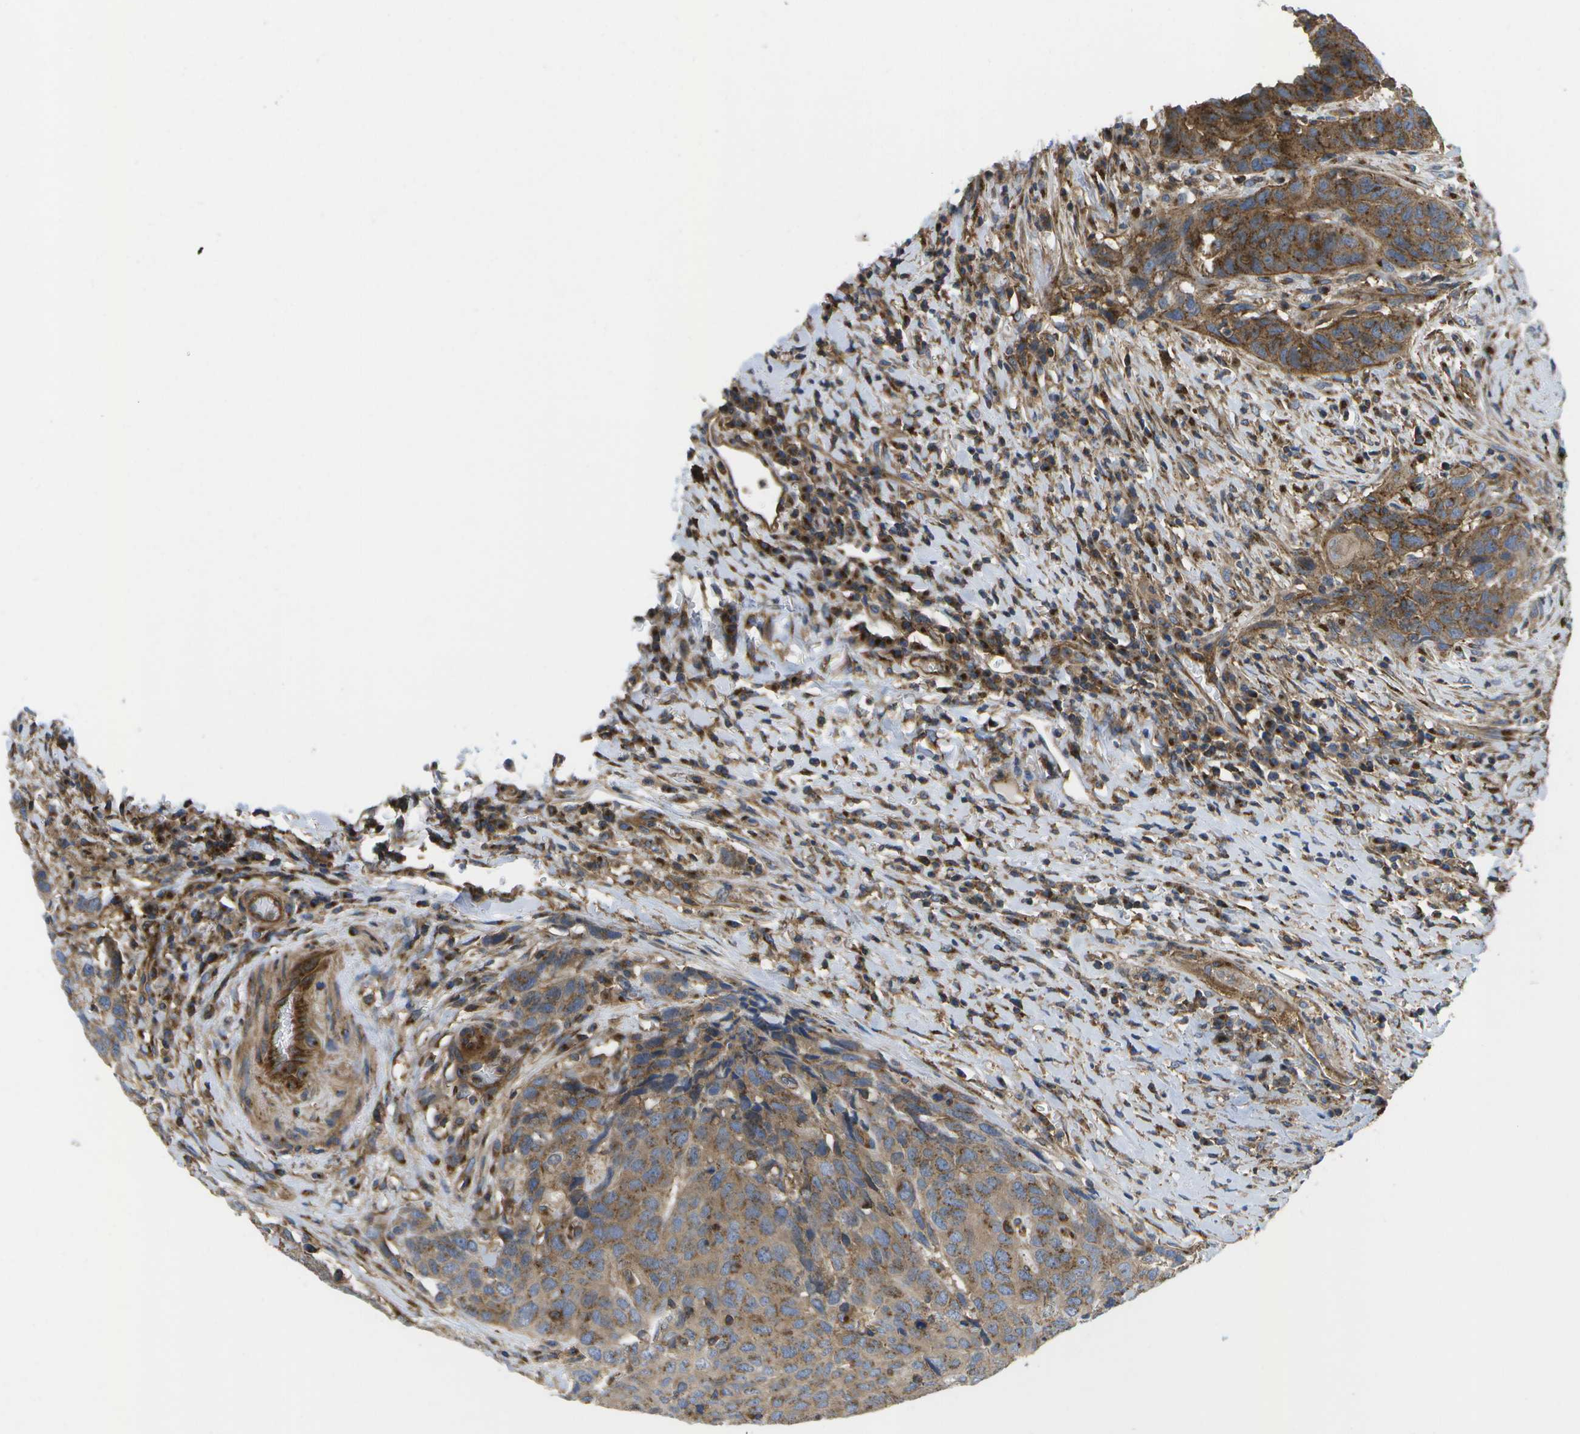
{"staining": {"intensity": "moderate", "quantity": ">75%", "location": "cytoplasmic/membranous"}, "tissue": "head and neck cancer", "cell_type": "Tumor cells", "image_type": "cancer", "snomed": [{"axis": "morphology", "description": "Squamous cell carcinoma, NOS"}, {"axis": "topography", "description": "Head-Neck"}], "caption": "Brown immunohistochemical staining in head and neck cancer (squamous cell carcinoma) exhibits moderate cytoplasmic/membranous staining in about >75% of tumor cells.", "gene": "BST2", "patient": {"sex": "male", "age": 66}}